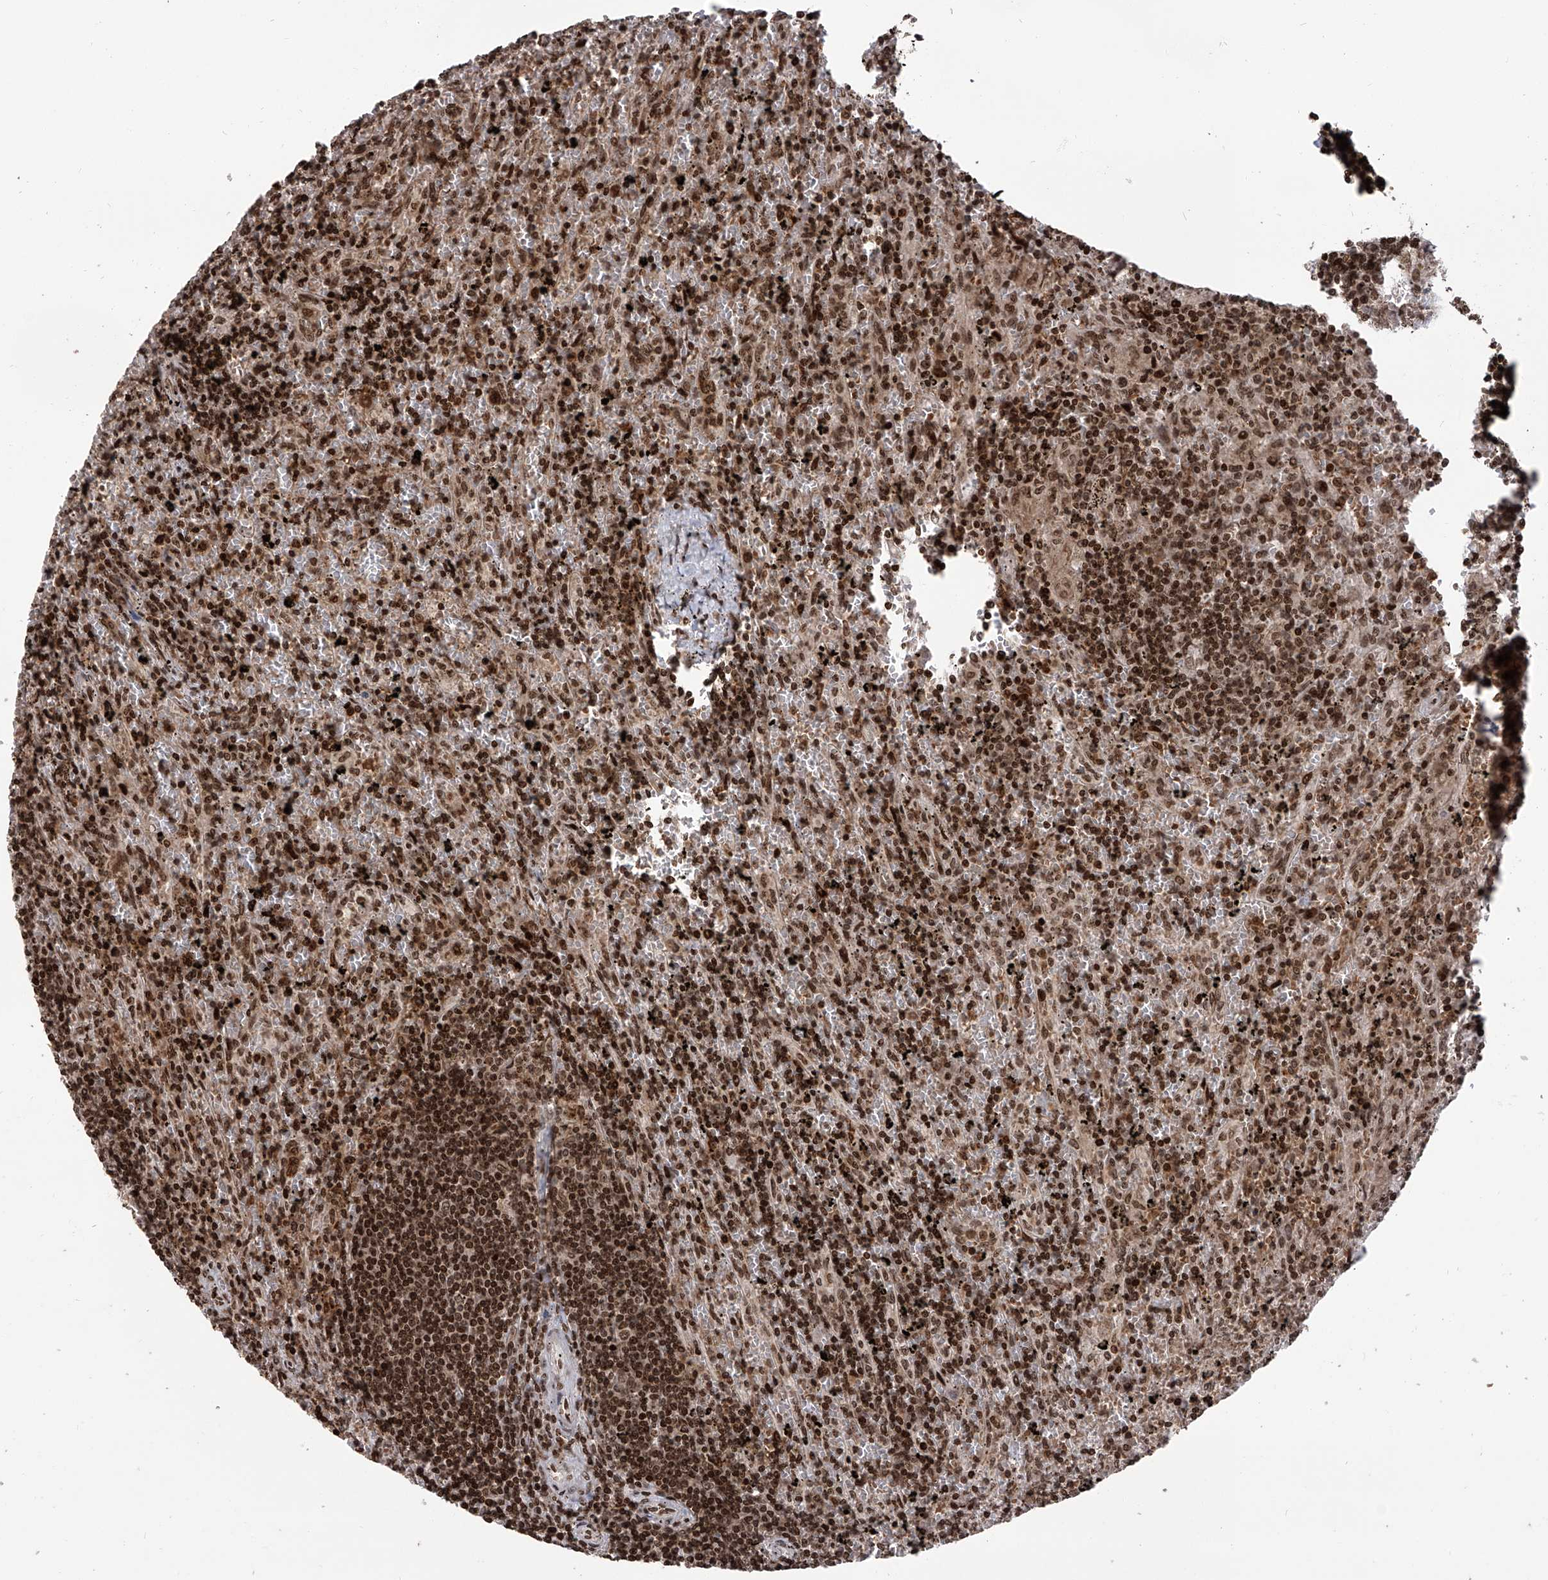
{"staining": {"intensity": "strong", "quantity": ">75%", "location": "nuclear"}, "tissue": "lymphoma", "cell_type": "Tumor cells", "image_type": "cancer", "snomed": [{"axis": "morphology", "description": "Malignant lymphoma, non-Hodgkin's type, Low grade"}, {"axis": "topography", "description": "Spleen"}], "caption": "Immunohistochemical staining of human malignant lymphoma, non-Hodgkin's type (low-grade) exhibits high levels of strong nuclear positivity in about >75% of tumor cells.", "gene": "PAK1IP1", "patient": {"sex": "male", "age": 76}}